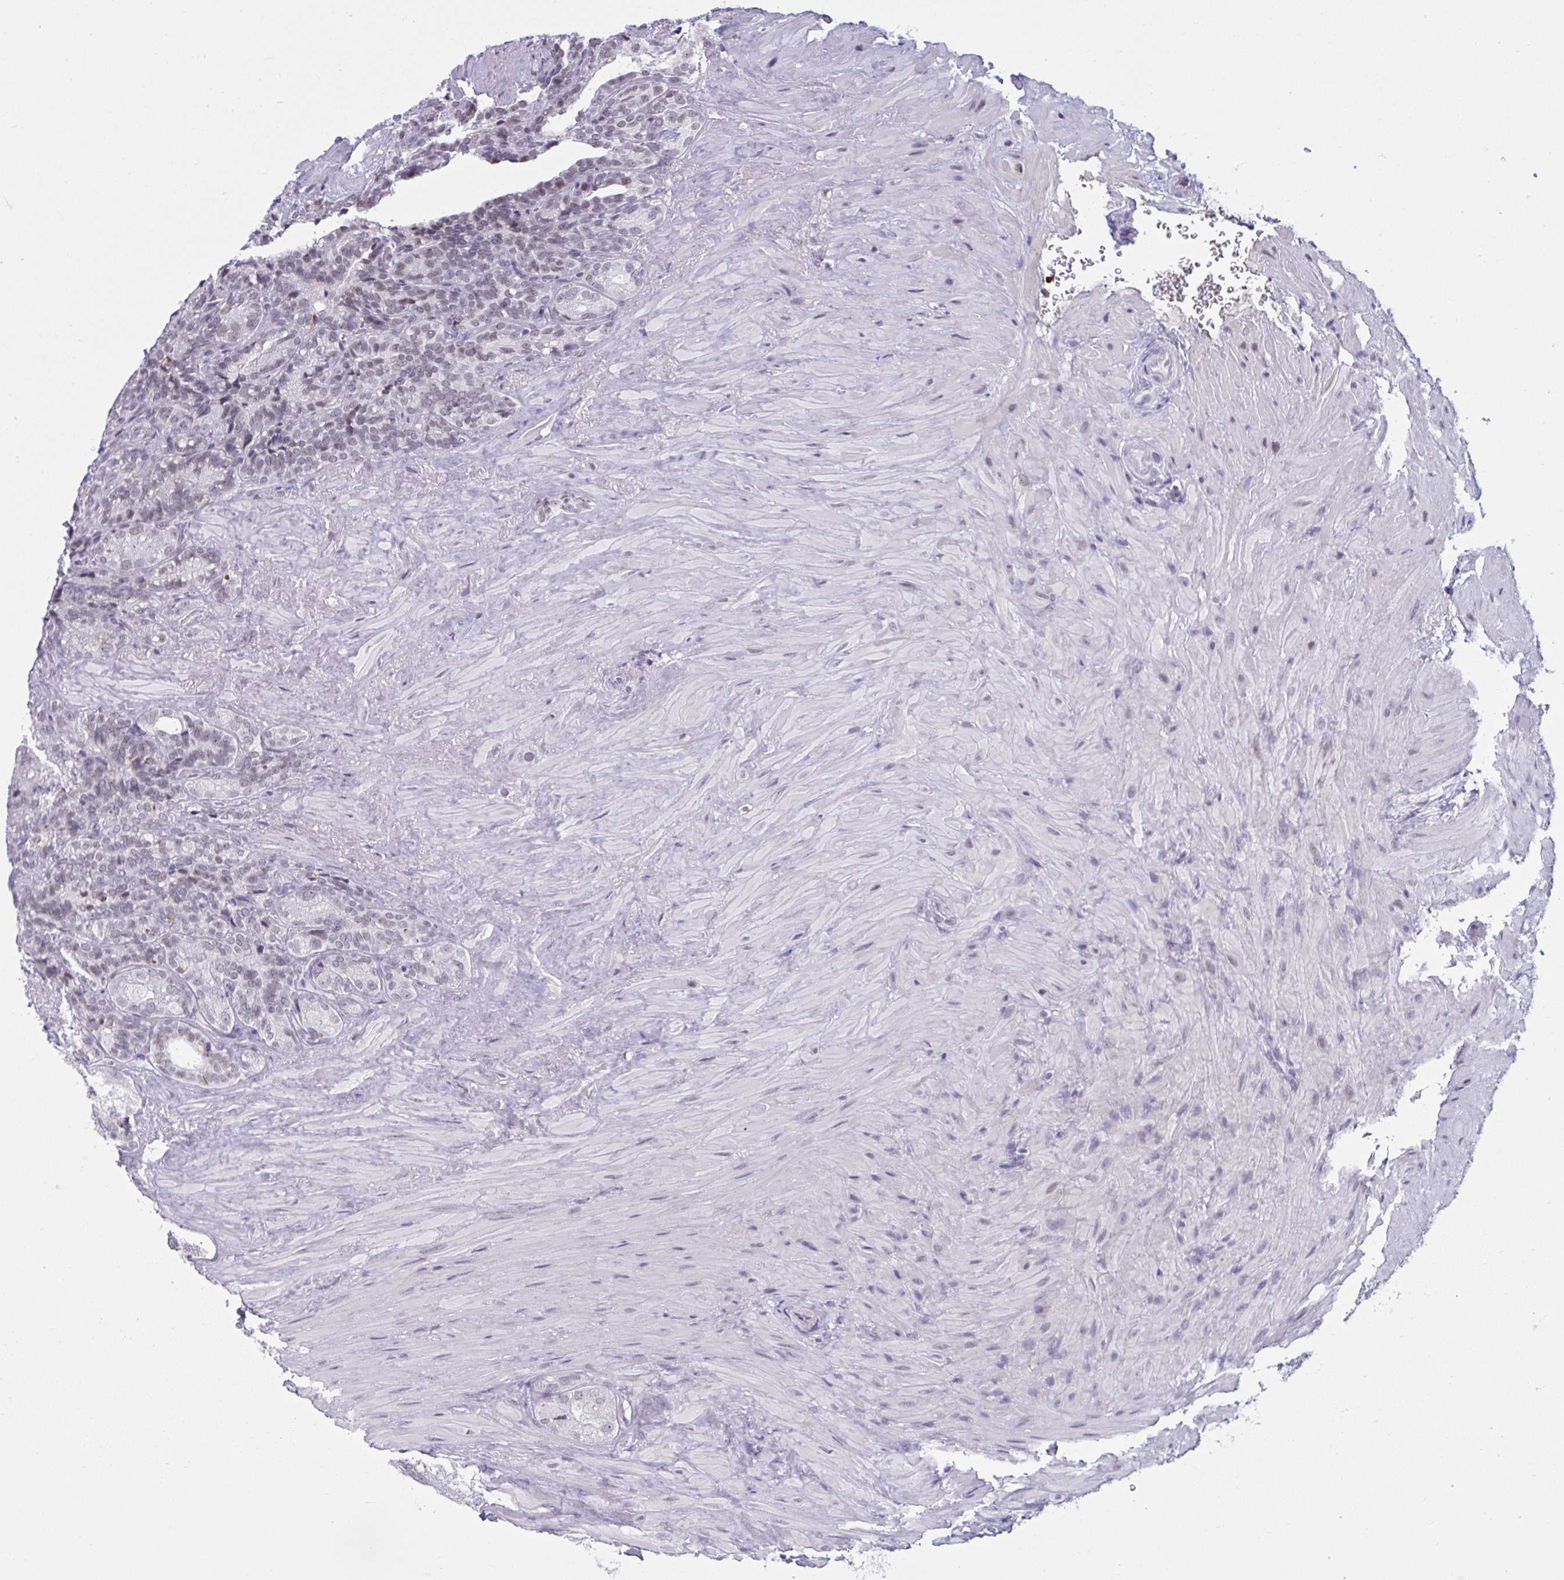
{"staining": {"intensity": "weak", "quantity": "25%-75%", "location": "nuclear"}, "tissue": "seminal vesicle", "cell_type": "Glandular cells", "image_type": "normal", "snomed": [{"axis": "morphology", "description": "Normal tissue, NOS"}, {"axis": "topography", "description": "Seminal veicle"}], "caption": "Immunohistochemistry (IHC) histopathology image of unremarkable seminal vesicle: seminal vesicle stained using immunohistochemistry (IHC) exhibits low levels of weak protein expression localized specifically in the nuclear of glandular cells, appearing as a nuclear brown color.", "gene": "MSMB", "patient": {"sex": "male", "age": 69}}